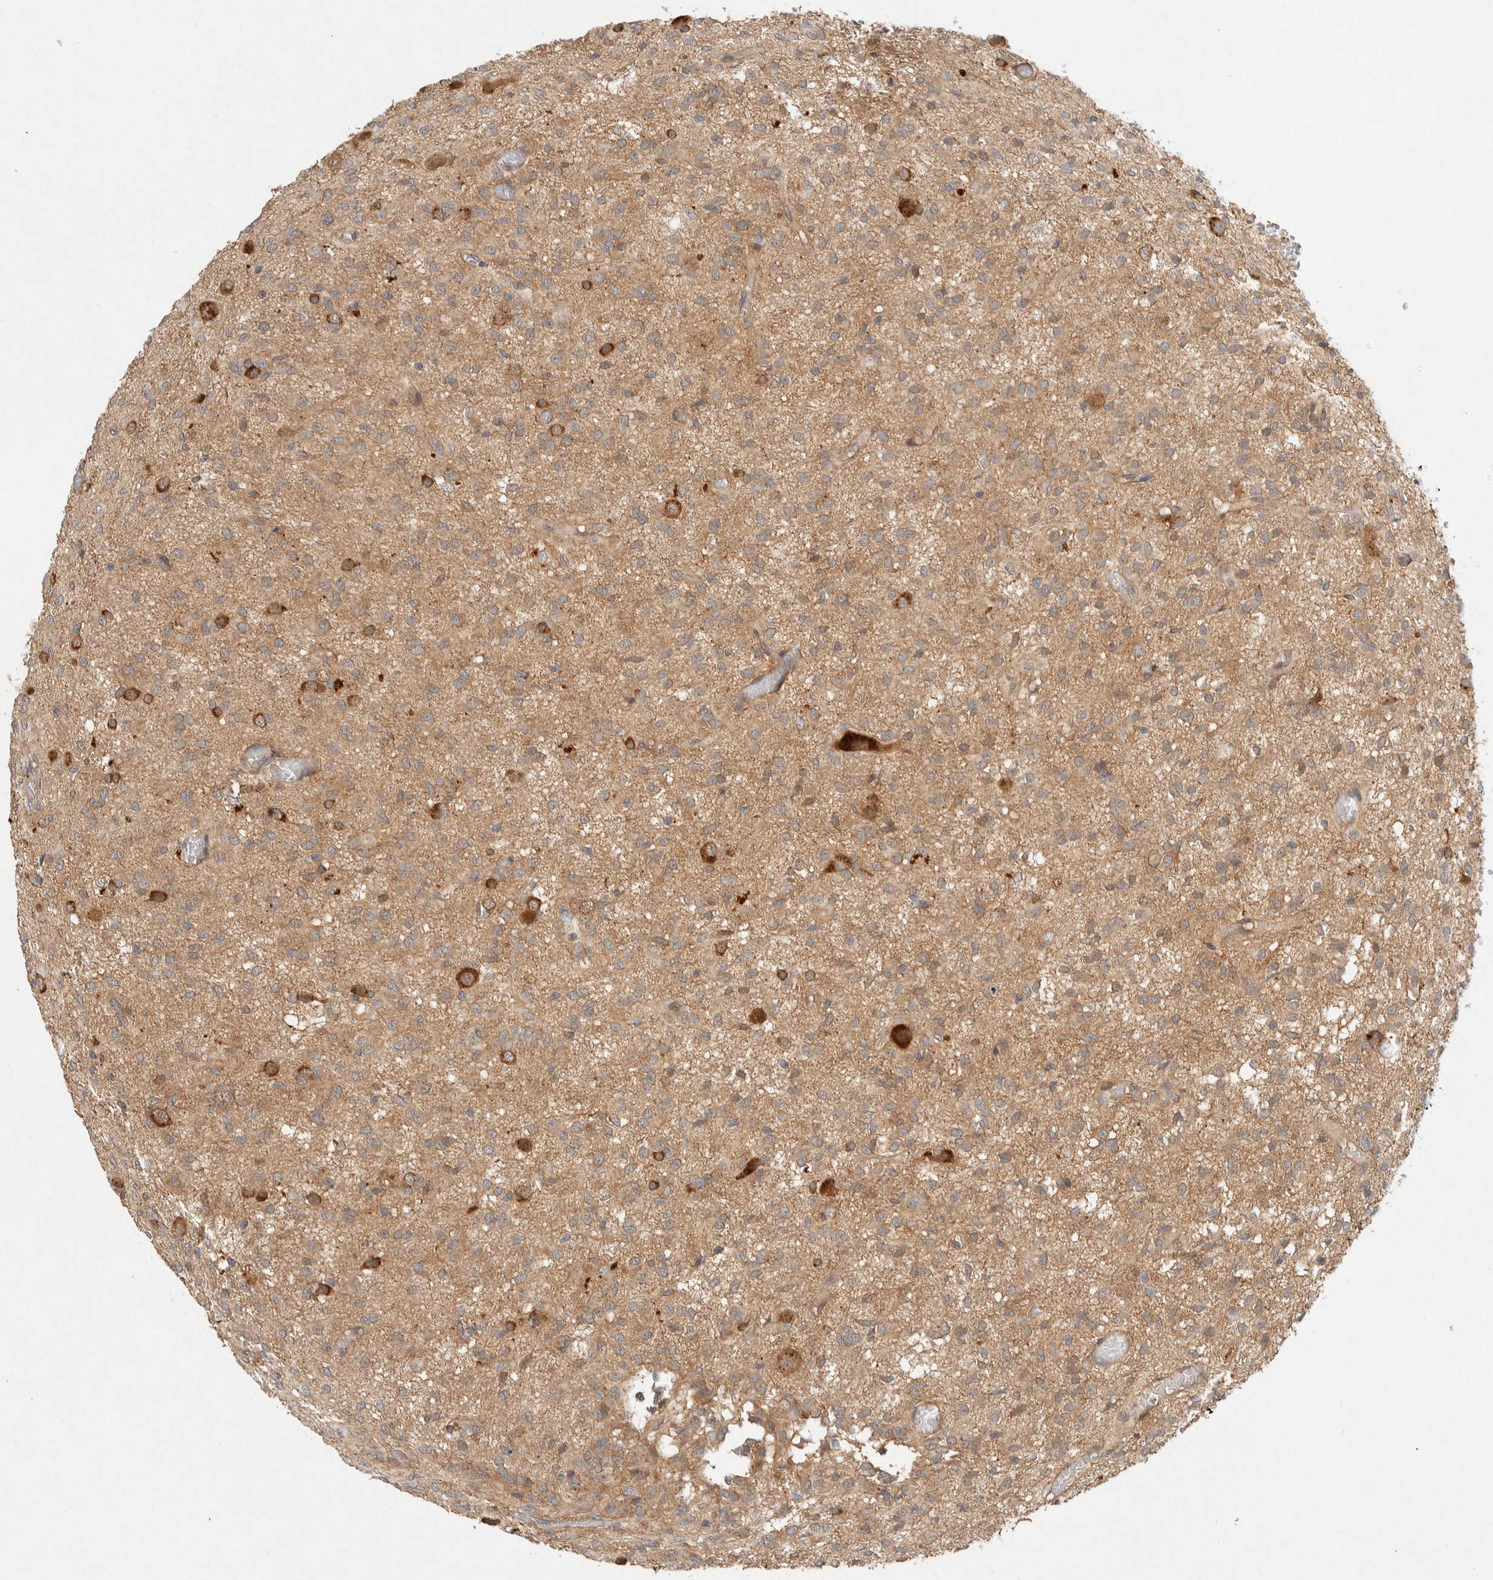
{"staining": {"intensity": "weak", "quantity": ">75%", "location": "cytoplasmic/membranous"}, "tissue": "glioma", "cell_type": "Tumor cells", "image_type": "cancer", "snomed": [{"axis": "morphology", "description": "Glioma, malignant, High grade"}, {"axis": "topography", "description": "Brain"}], "caption": "Immunohistochemical staining of glioma exhibits weak cytoplasmic/membranous protein positivity in approximately >75% of tumor cells.", "gene": "PXK", "patient": {"sex": "female", "age": 59}}